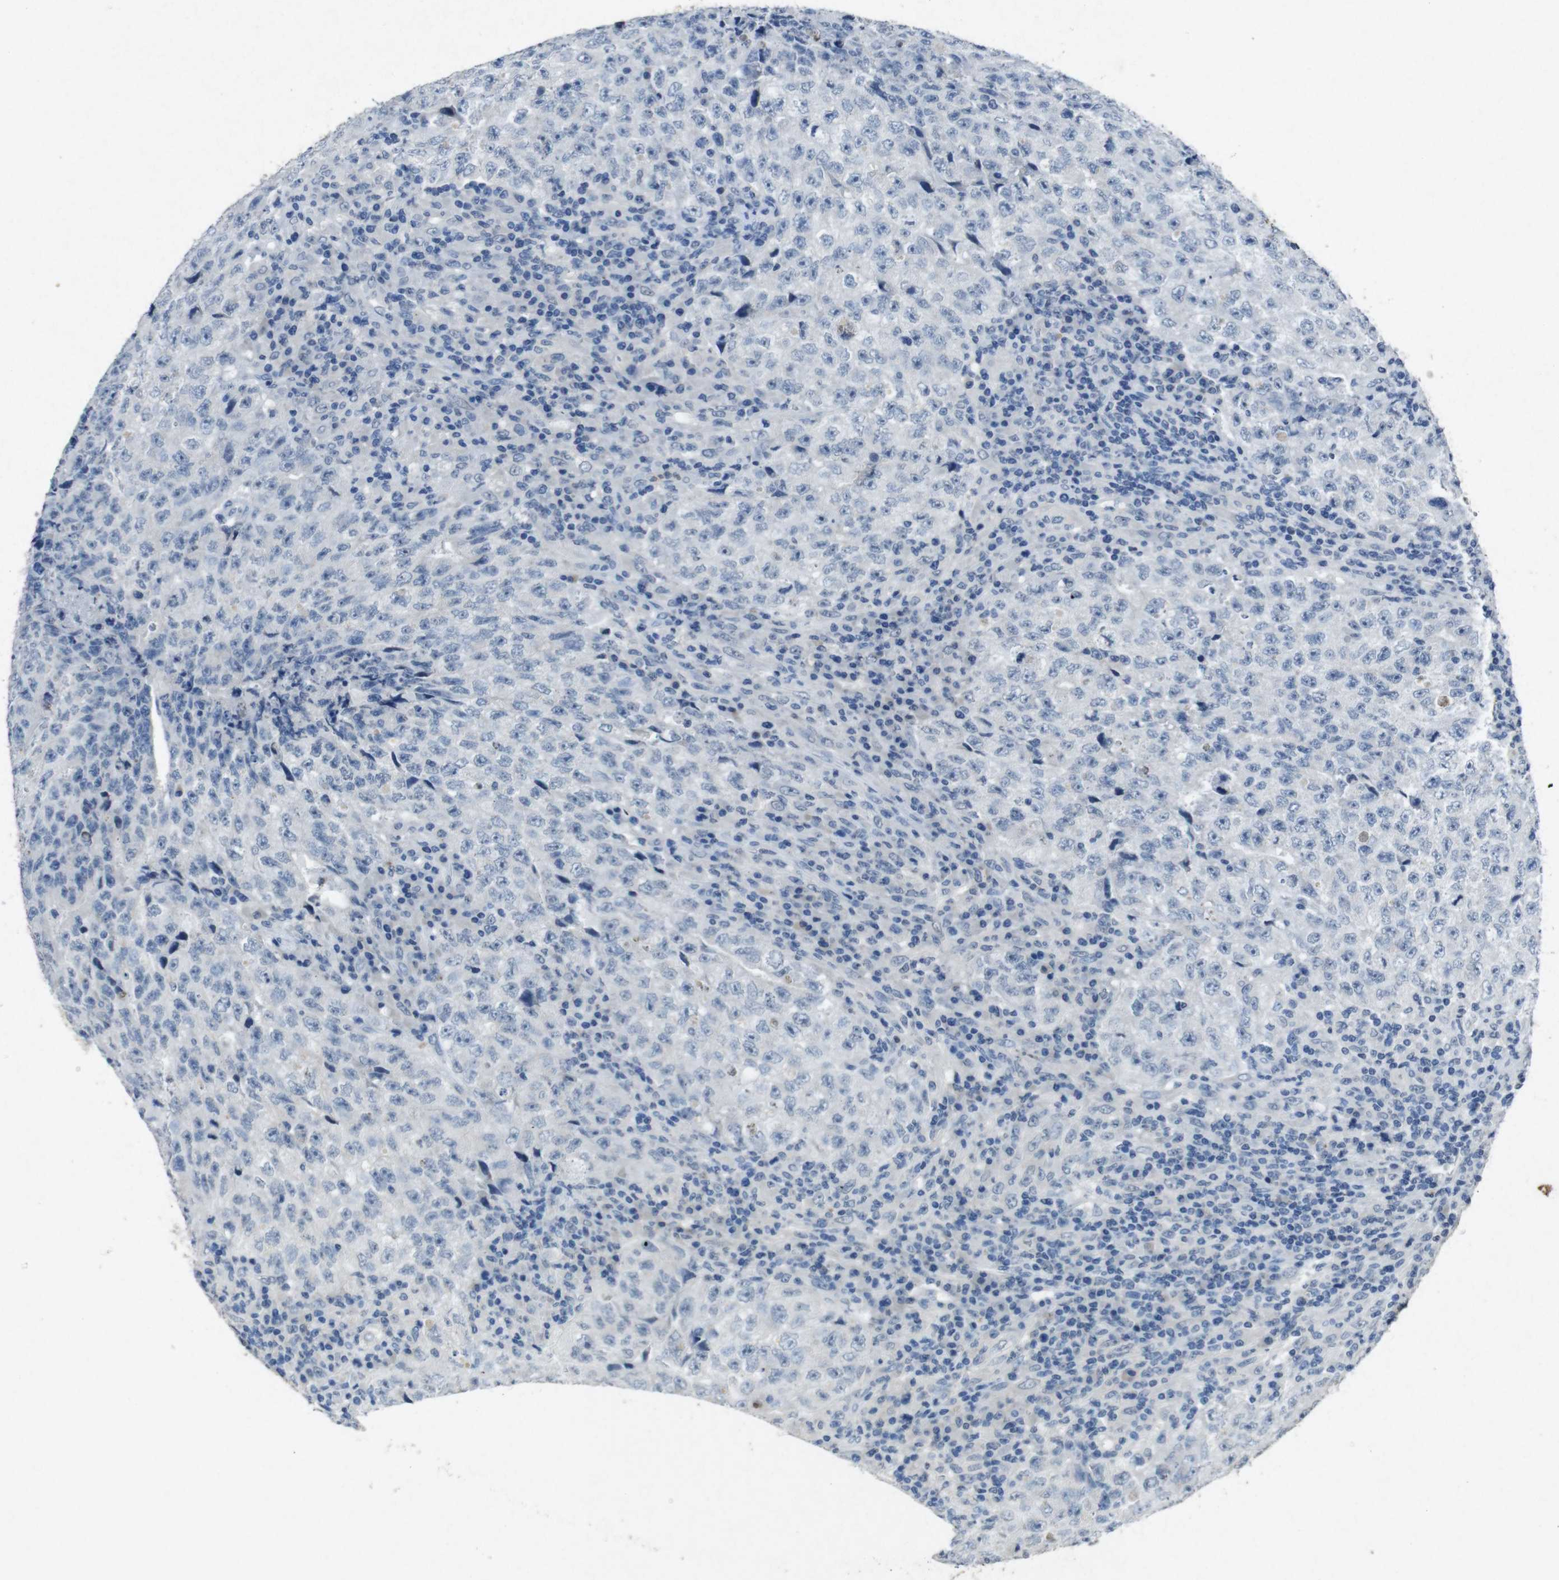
{"staining": {"intensity": "negative", "quantity": "none", "location": "none"}, "tissue": "testis cancer", "cell_type": "Tumor cells", "image_type": "cancer", "snomed": [{"axis": "morphology", "description": "Necrosis, NOS"}, {"axis": "morphology", "description": "Carcinoma, Embryonal, NOS"}, {"axis": "topography", "description": "Testis"}], "caption": "Testis cancer (embryonal carcinoma) was stained to show a protein in brown. There is no significant positivity in tumor cells.", "gene": "STBD1", "patient": {"sex": "male", "age": 19}}